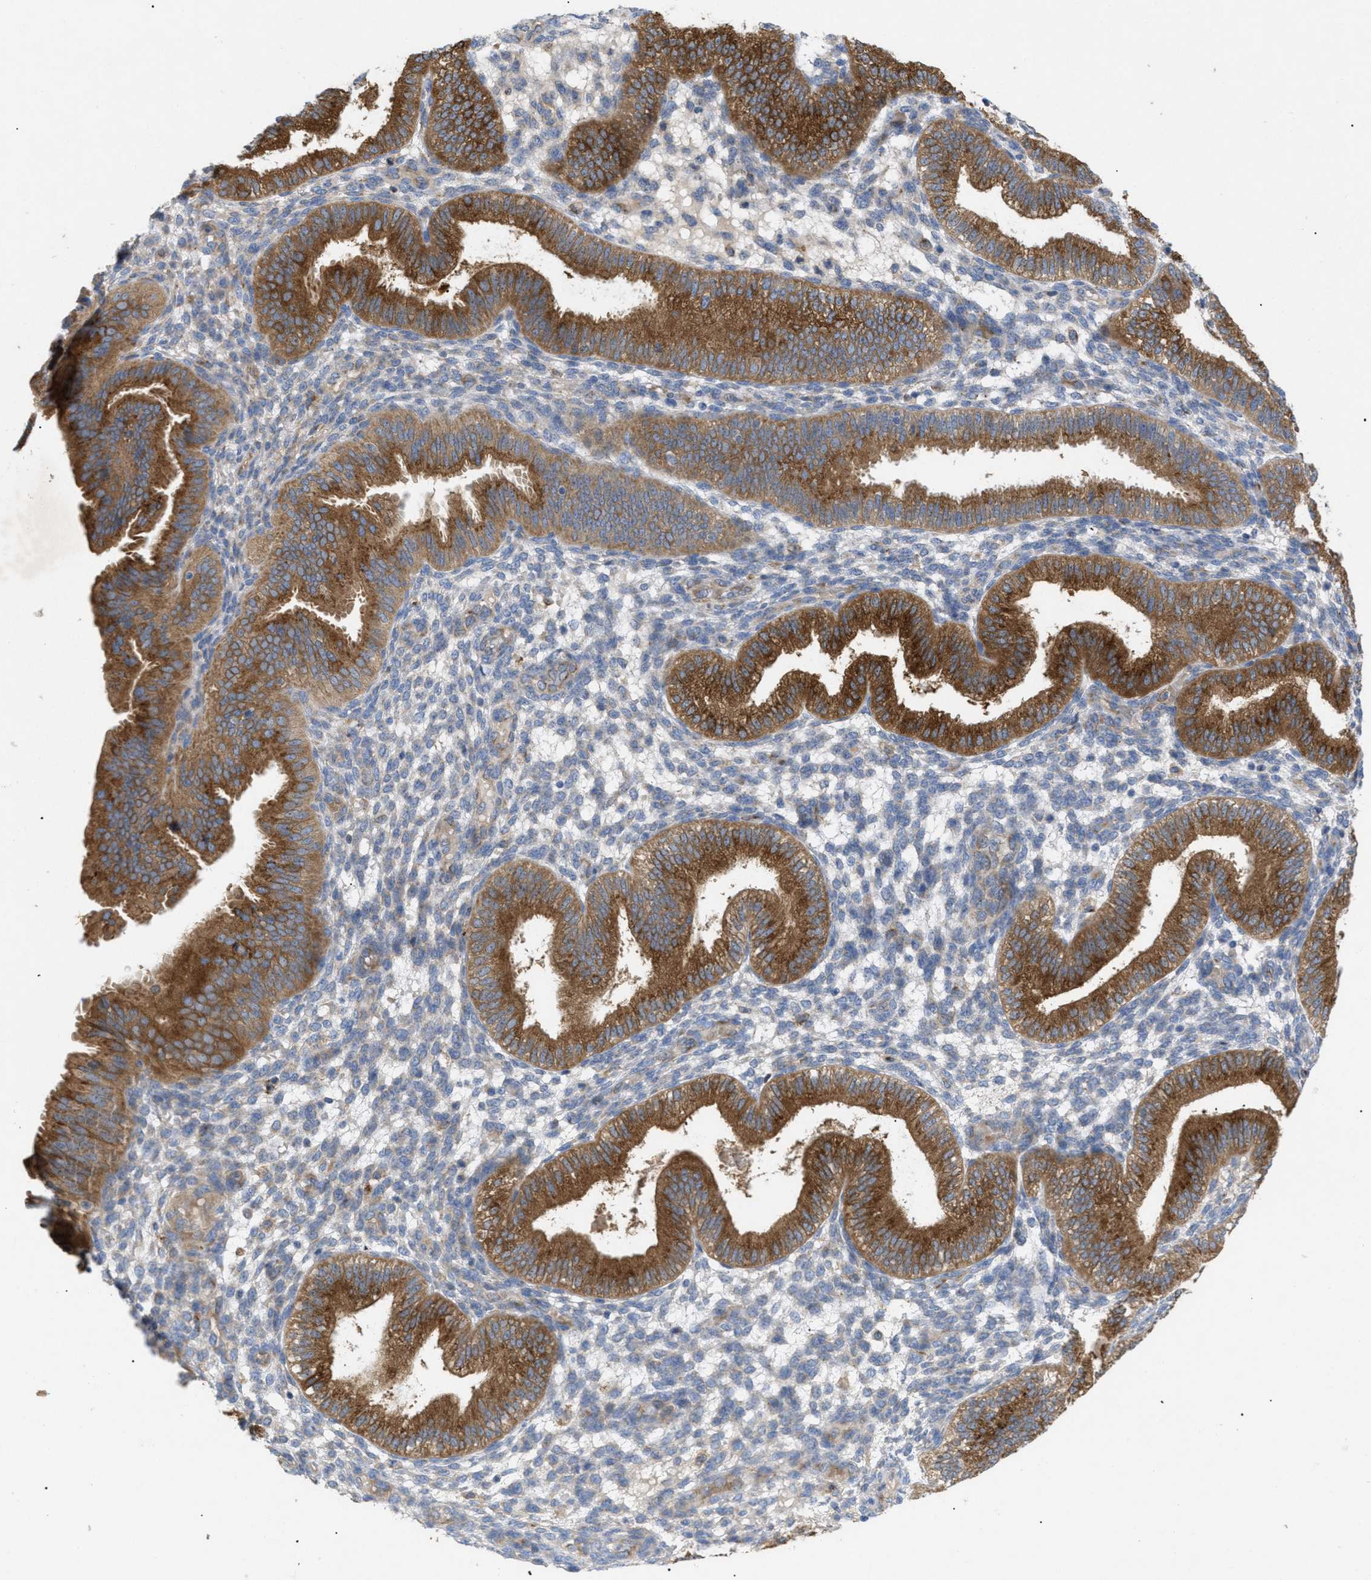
{"staining": {"intensity": "weak", "quantity": "25%-75%", "location": "cytoplasmic/membranous"}, "tissue": "endometrium", "cell_type": "Cells in endometrial stroma", "image_type": "normal", "snomed": [{"axis": "morphology", "description": "Normal tissue, NOS"}, {"axis": "topography", "description": "Endometrium"}], "caption": "Endometrium stained with immunohistochemistry (IHC) shows weak cytoplasmic/membranous positivity in approximately 25%-75% of cells in endometrial stroma.", "gene": "SLC50A1", "patient": {"sex": "female", "age": 39}}